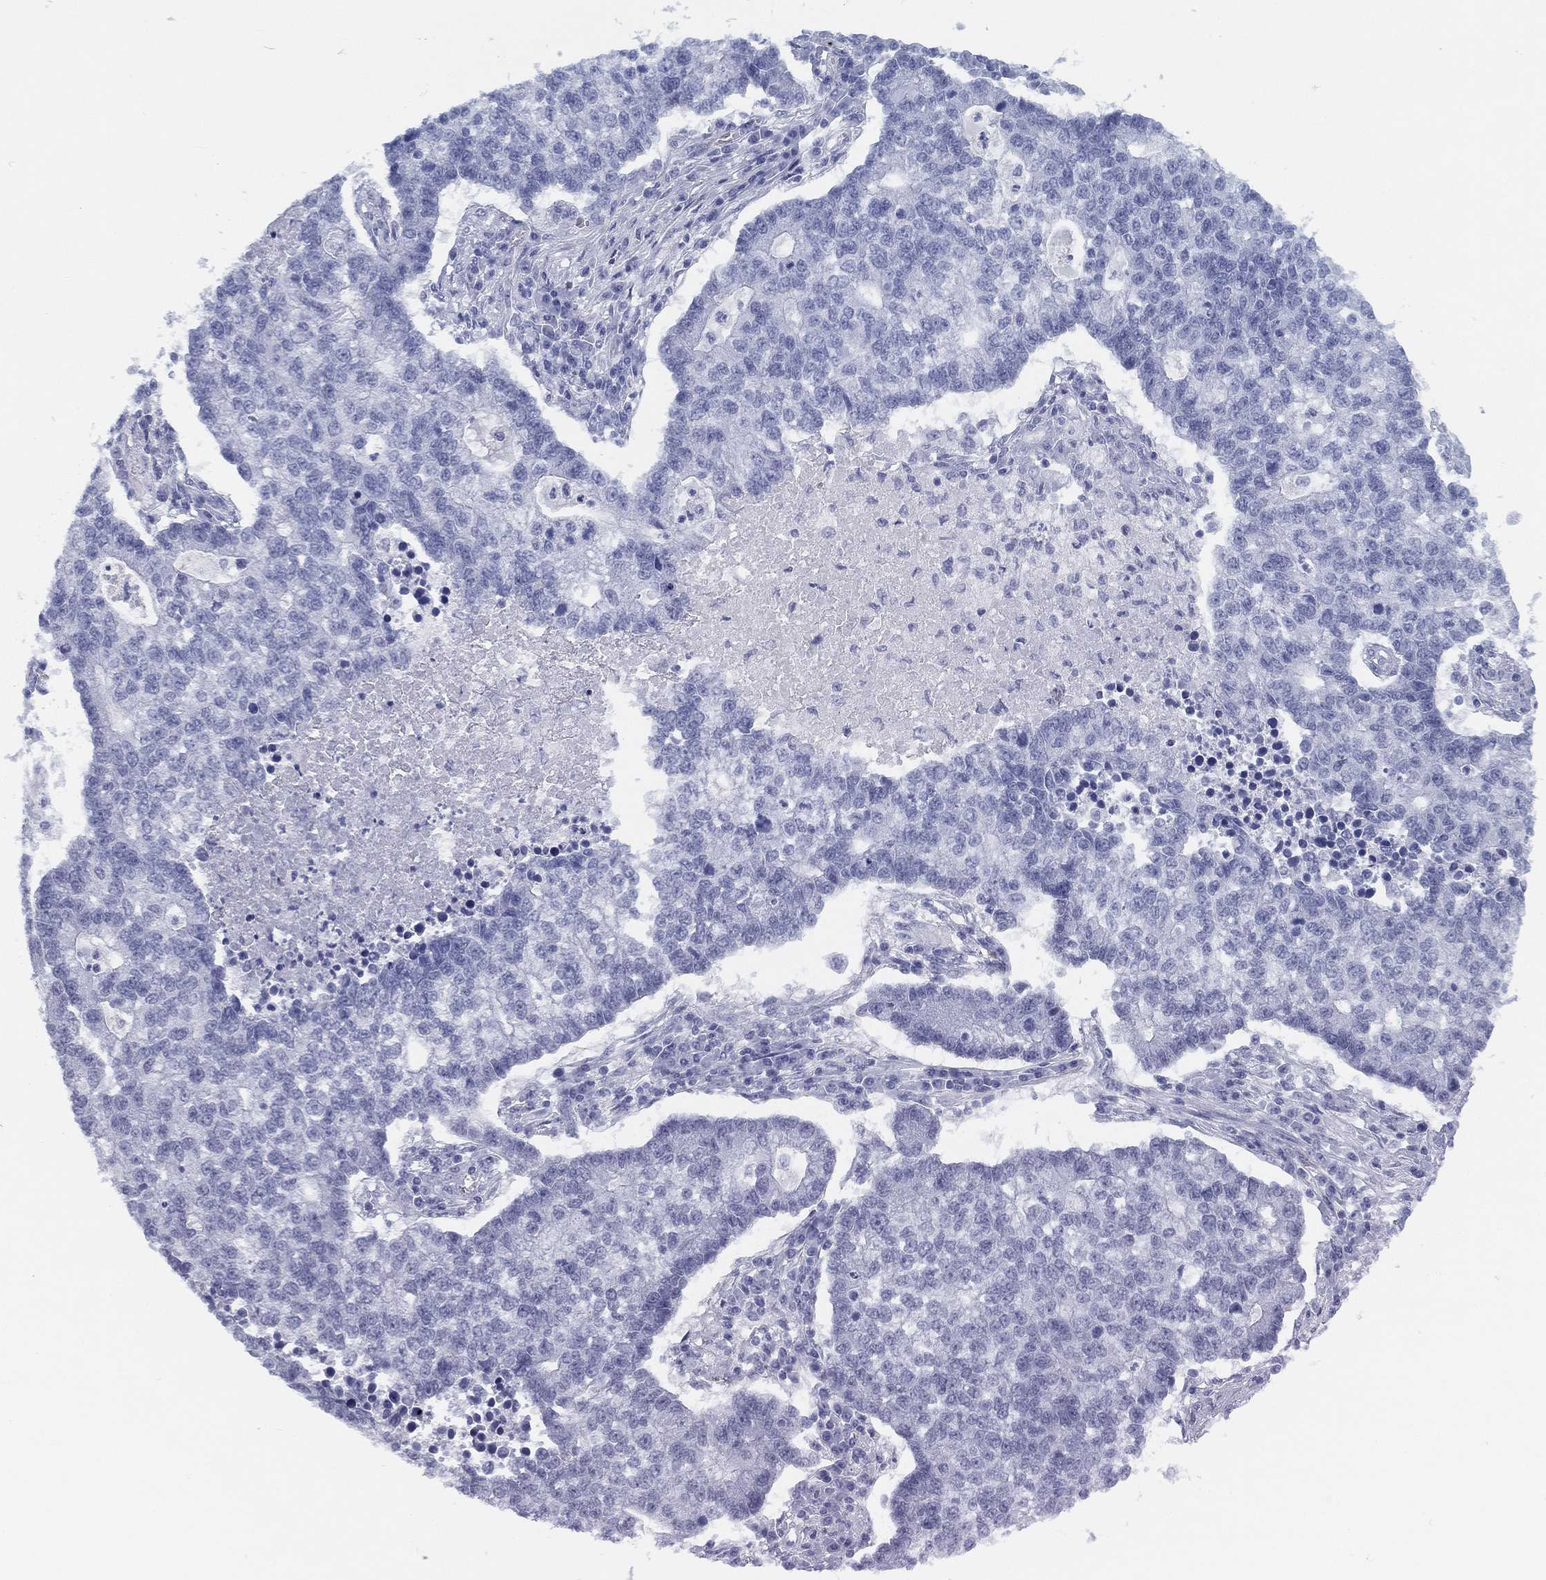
{"staining": {"intensity": "negative", "quantity": "none", "location": "none"}, "tissue": "lung cancer", "cell_type": "Tumor cells", "image_type": "cancer", "snomed": [{"axis": "morphology", "description": "Adenocarcinoma, NOS"}, {"axis": "topography", "description": "Lung"}], "caption": "Photomicrograph shows no significant protein positivity in tumor cells of lung adenocarcinoma.", "gene": "ATP1B2", "patient": {"sex": "male", "age": 57}}